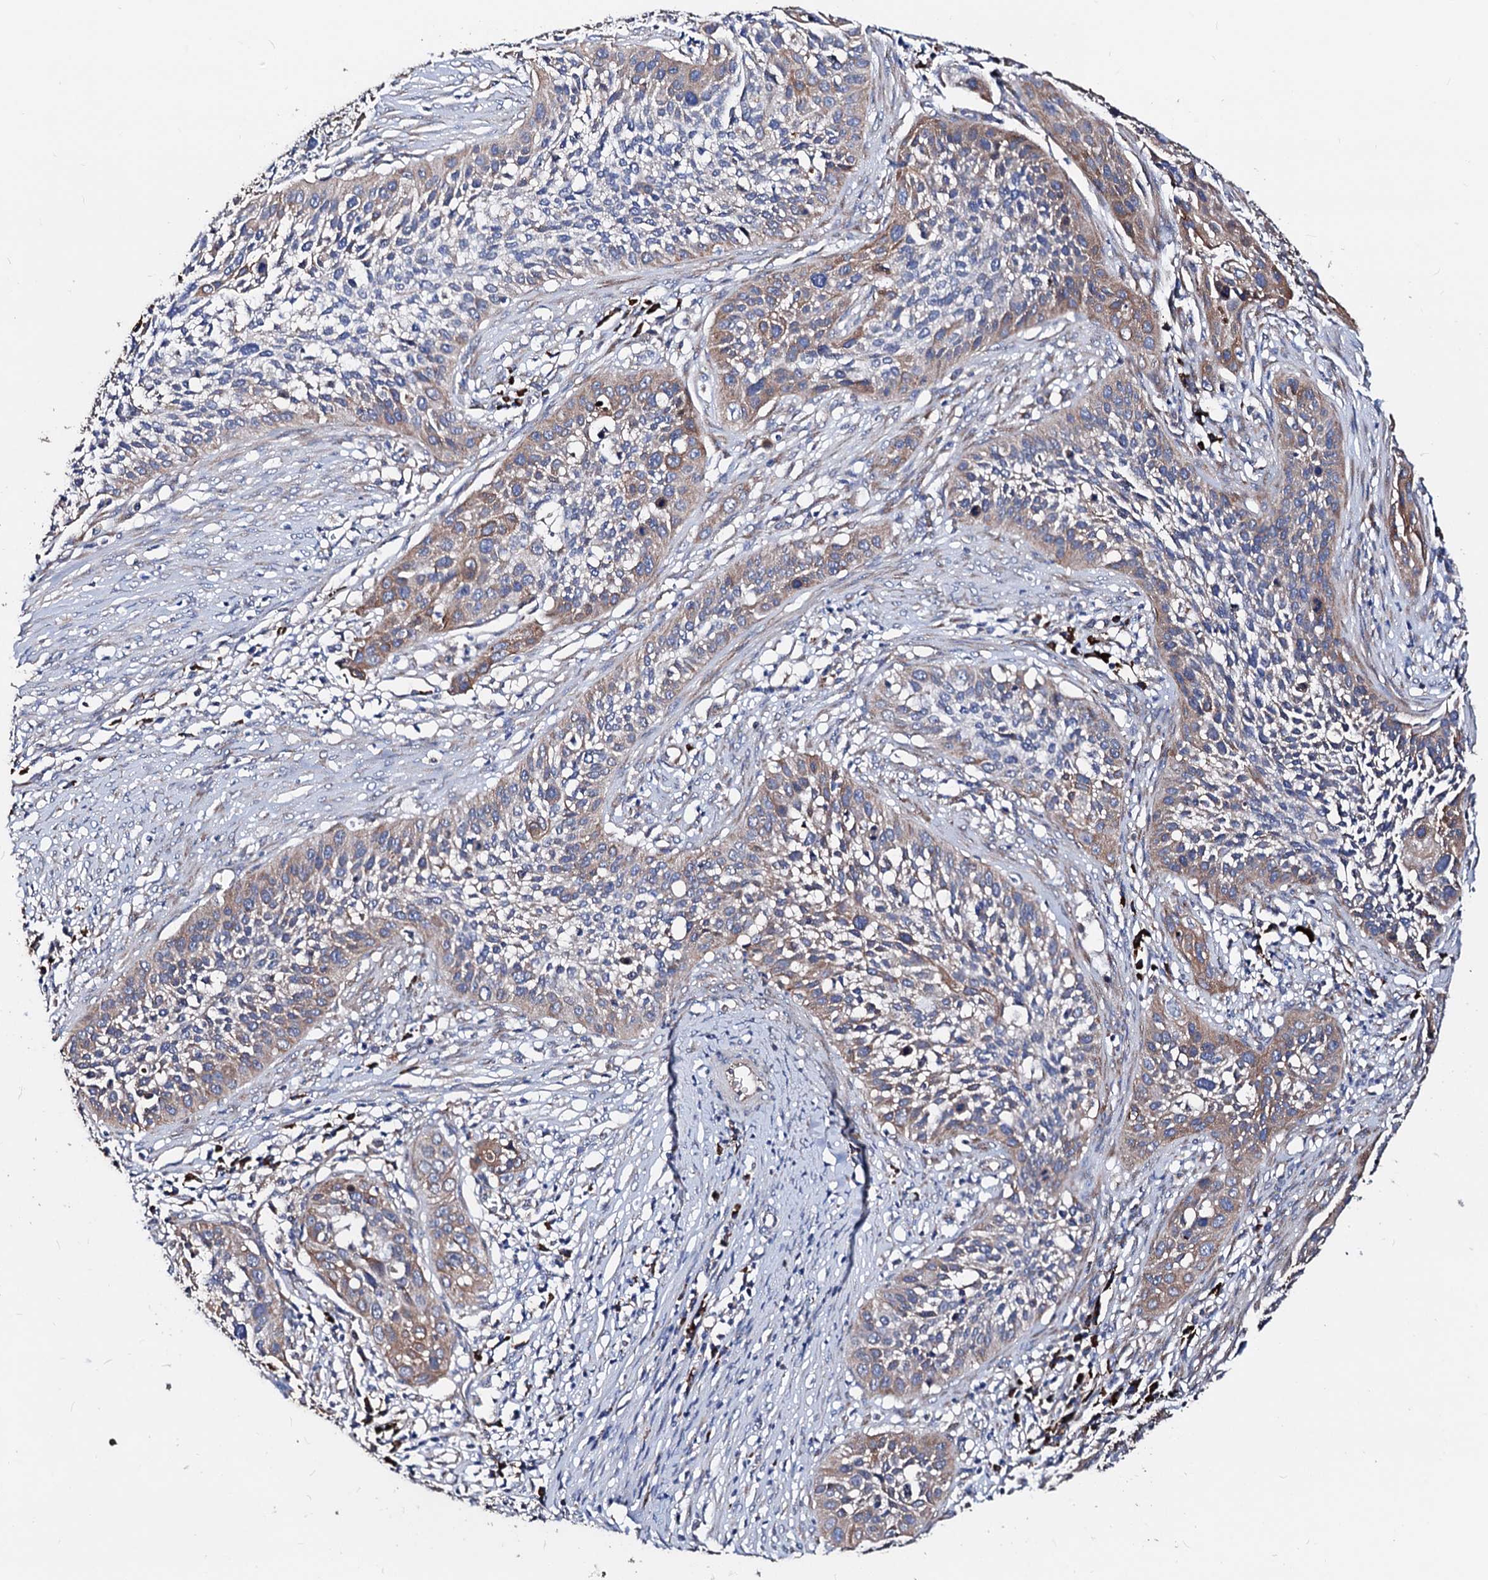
{"staining": {"intensity": "weak", "quantity": "25%-75%", "location": "cytoplasmic/membranous"}, "tissue": "cervical cancer", "cell_type": "Tumor cells", "image_type": "cancer", "snomed": [{"axis": "morphology", "description": "Squamous cell carcinoma, NOS"}, {"axis": "topography", "description": "Cervix"}], "caption": "Cervical cancer (squamous cell carcinoma) stained with a brown dye shows weak cytoplasmic/membranous positive staining in about 25%-75% of tumor cells.", "gene": "AKAP11", "patient": {"sex": "female", "age": 34}}